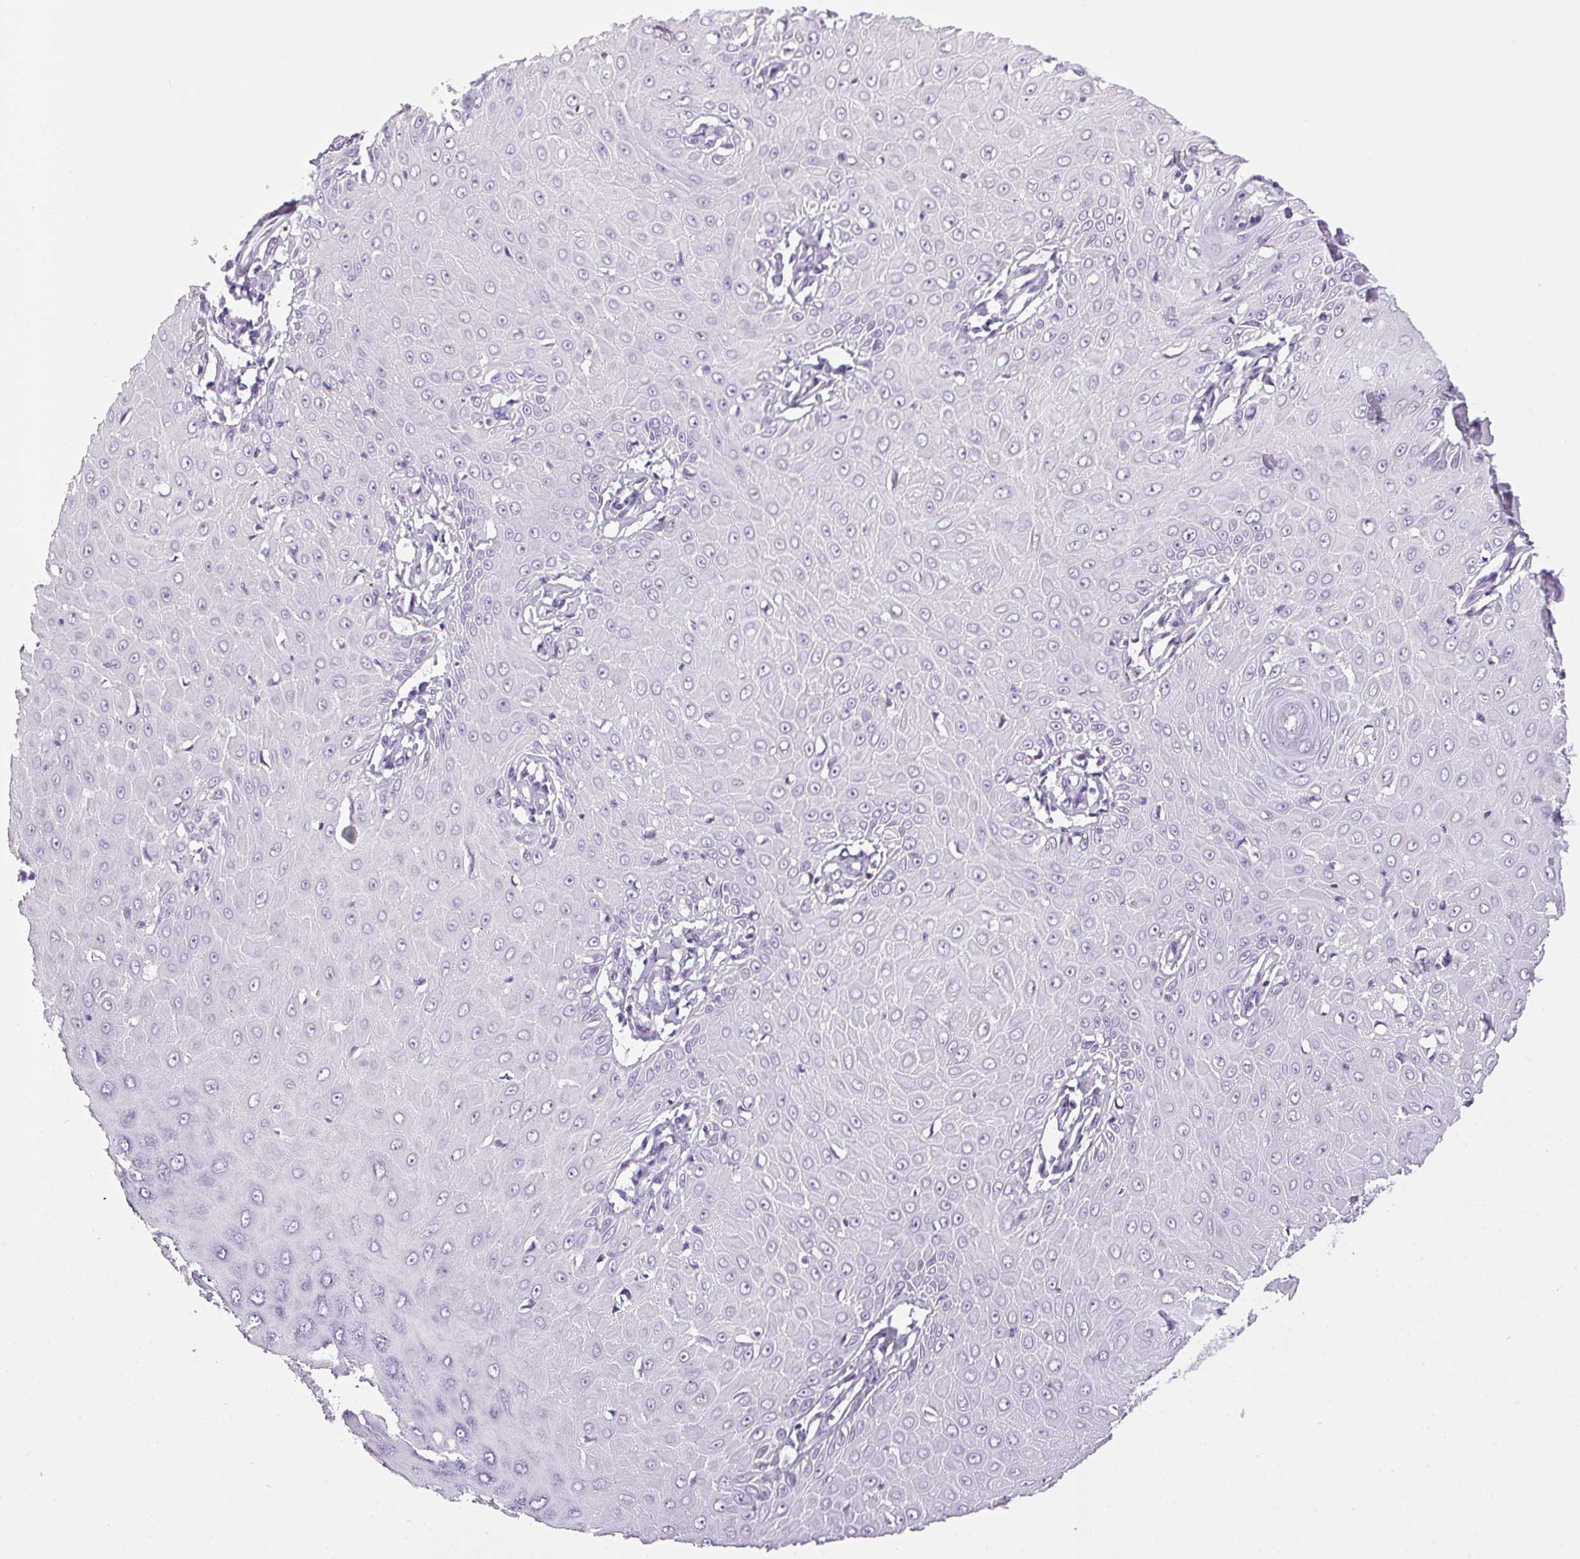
{"staining": {"intensity": "negative", "quantity": "none", "location": "none"}, "tissue": "skin cancer", "cell_type": "Tumor cells", "image_type": "cancer", "snomed": [{"axis": "morphology", "description": "Squamous cell carcinoma, NOS"}, {"axis": "topography", "description": "Skin"}], "caption": "The photomicrograph shows no staining of tumor cells in skin cancer. (Immunohistochemistry (ihc), brightfield microscopy, high magnification).", "gene": "TMEM88B", "patient": {"sex": "male", "age": 70}}